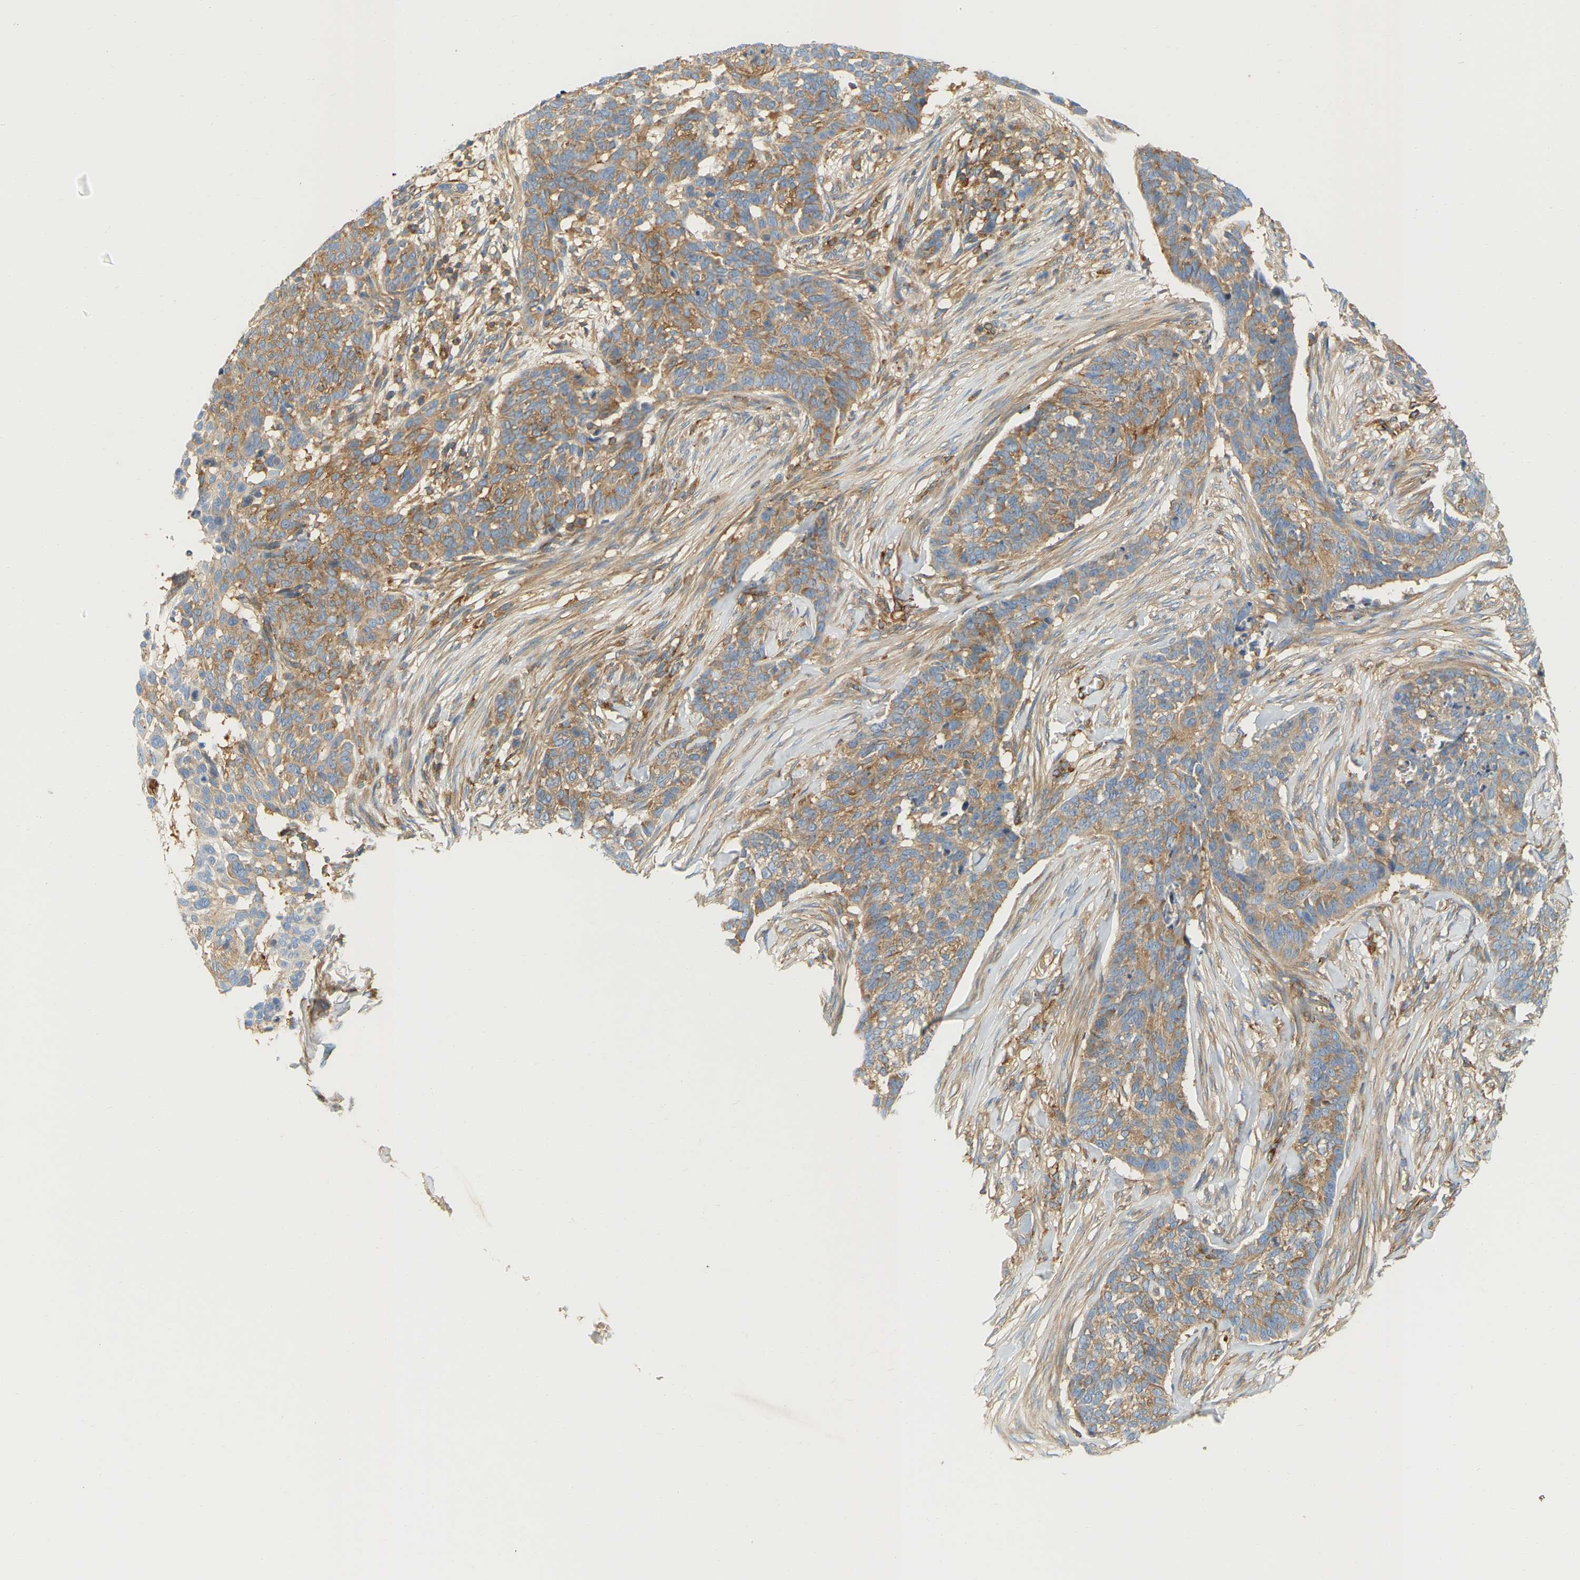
{"staining": {"intensity": "moderate", "quantity": ">75%", "location": "cytoplasmic/membranous"}, "tissue": "skin cancer", "cell_type": "Tumor cells", "image_type": "cancer", "snomed": [{"axis": "morphology", "description": "Basal cell carcinoma"}, {"axis": "topography", "description": "Skin"}], "caption": "Moderate cytoplasmic/membranous positivity for a protein is appreciated in approximately >75% of tumor cells of skin cancer (basal cell carcinoma) using immunohistochemistry (IHC).", "gene": "AKAP13", "patient": {"sex": "male", "age": 85}}